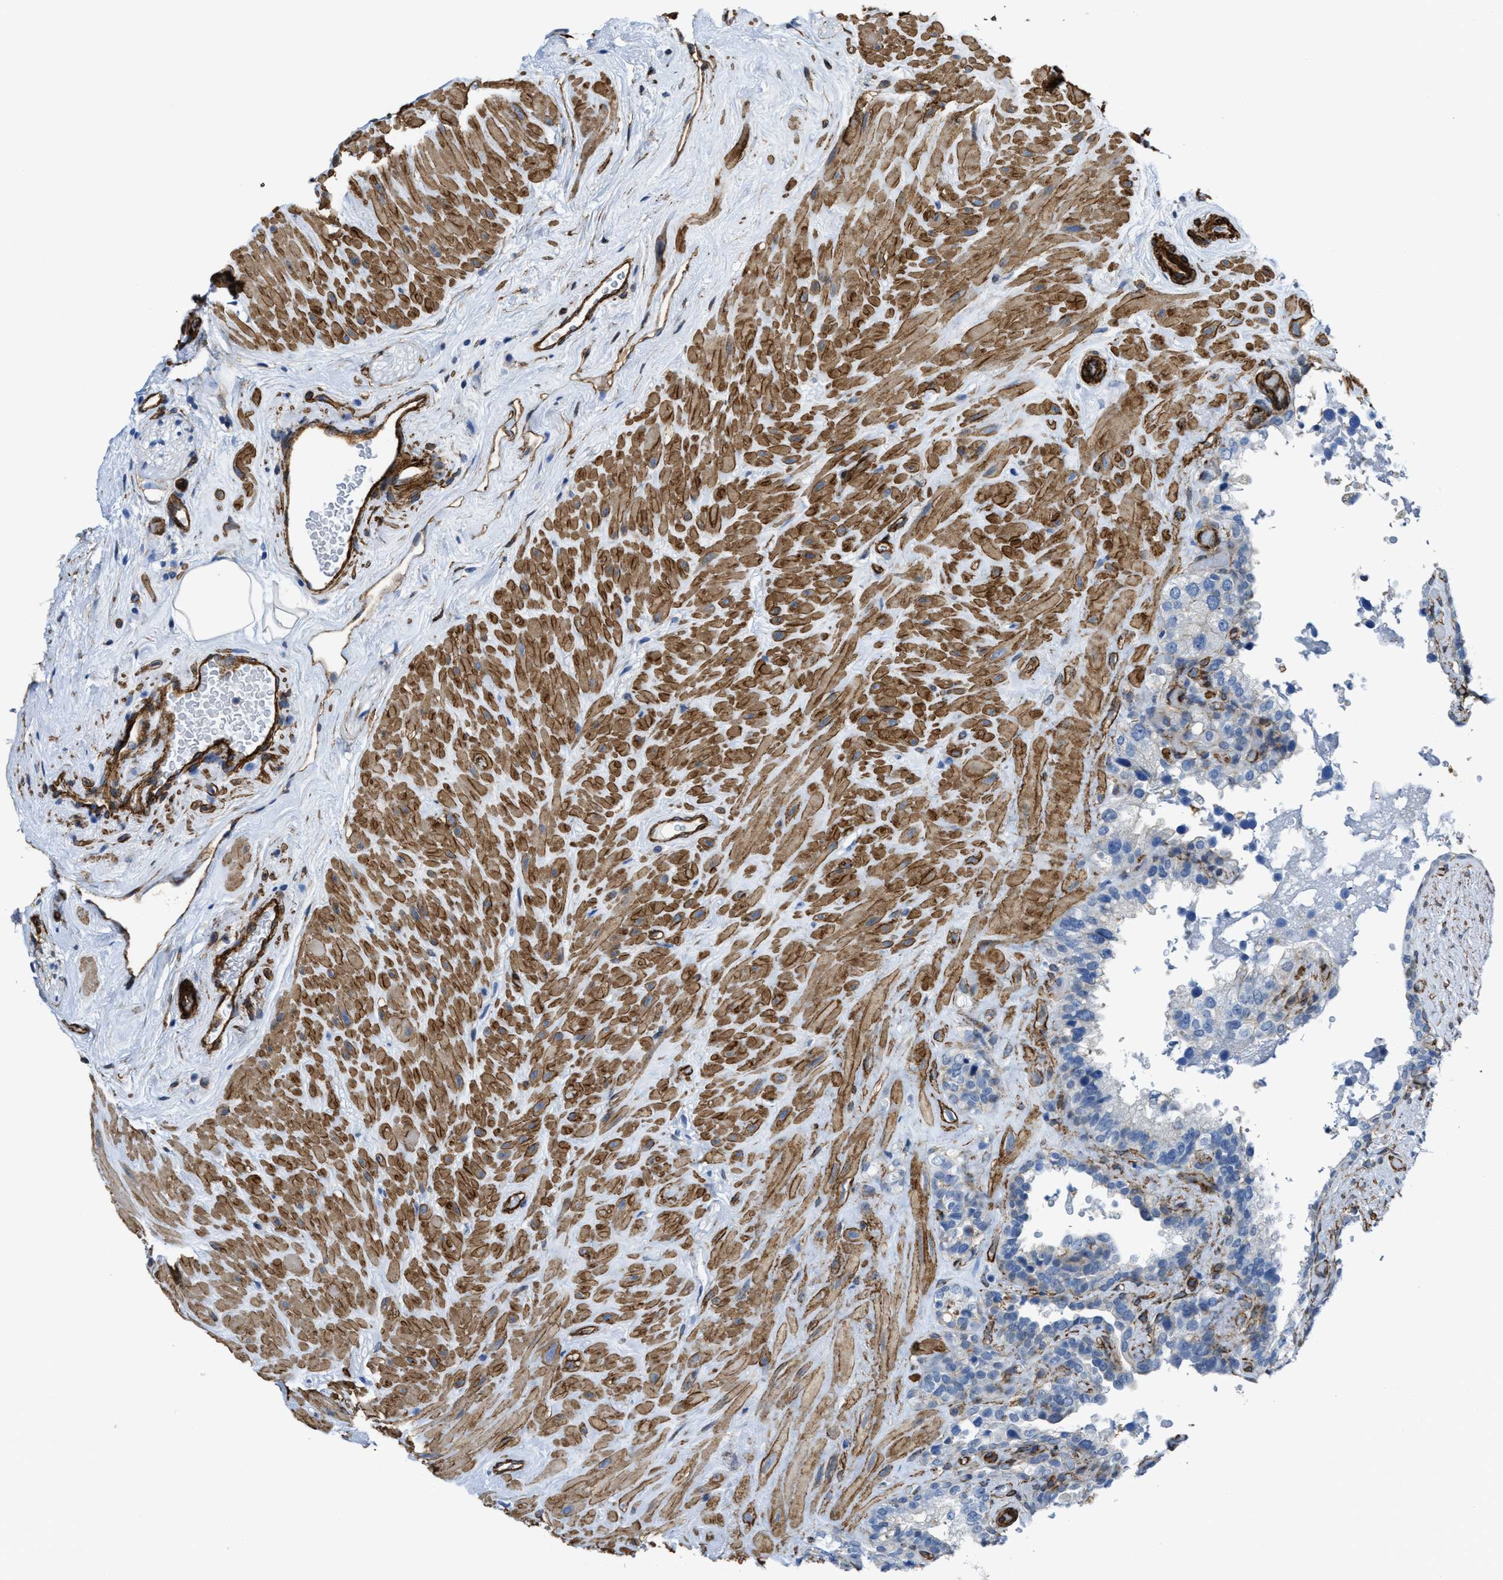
{"staining": {"intensity": "weak", "quantity": "<25%", "location": "cytoplasmic/membranous"}, "tissue": "seminal vesicle", "cell_type": "Glandular cells", "image_type": "normal", "snomed": [{"axis": "morphology", "description": "Normal tissue, NOS"}, {"axis": "topography", "description": "Seminal veicle"}], "caption": "DAB (3,3'-diaminobenzidine) immunohistochemical staining of unremarkable seminal vesicle demonstrates no significant positivity in glandular cells. (Brightfield microscopy of DAB immunohistochemistry (IHC) at high magnification).", "gene": "NAB1", "patient": {"sex": "male", "age": 68}}